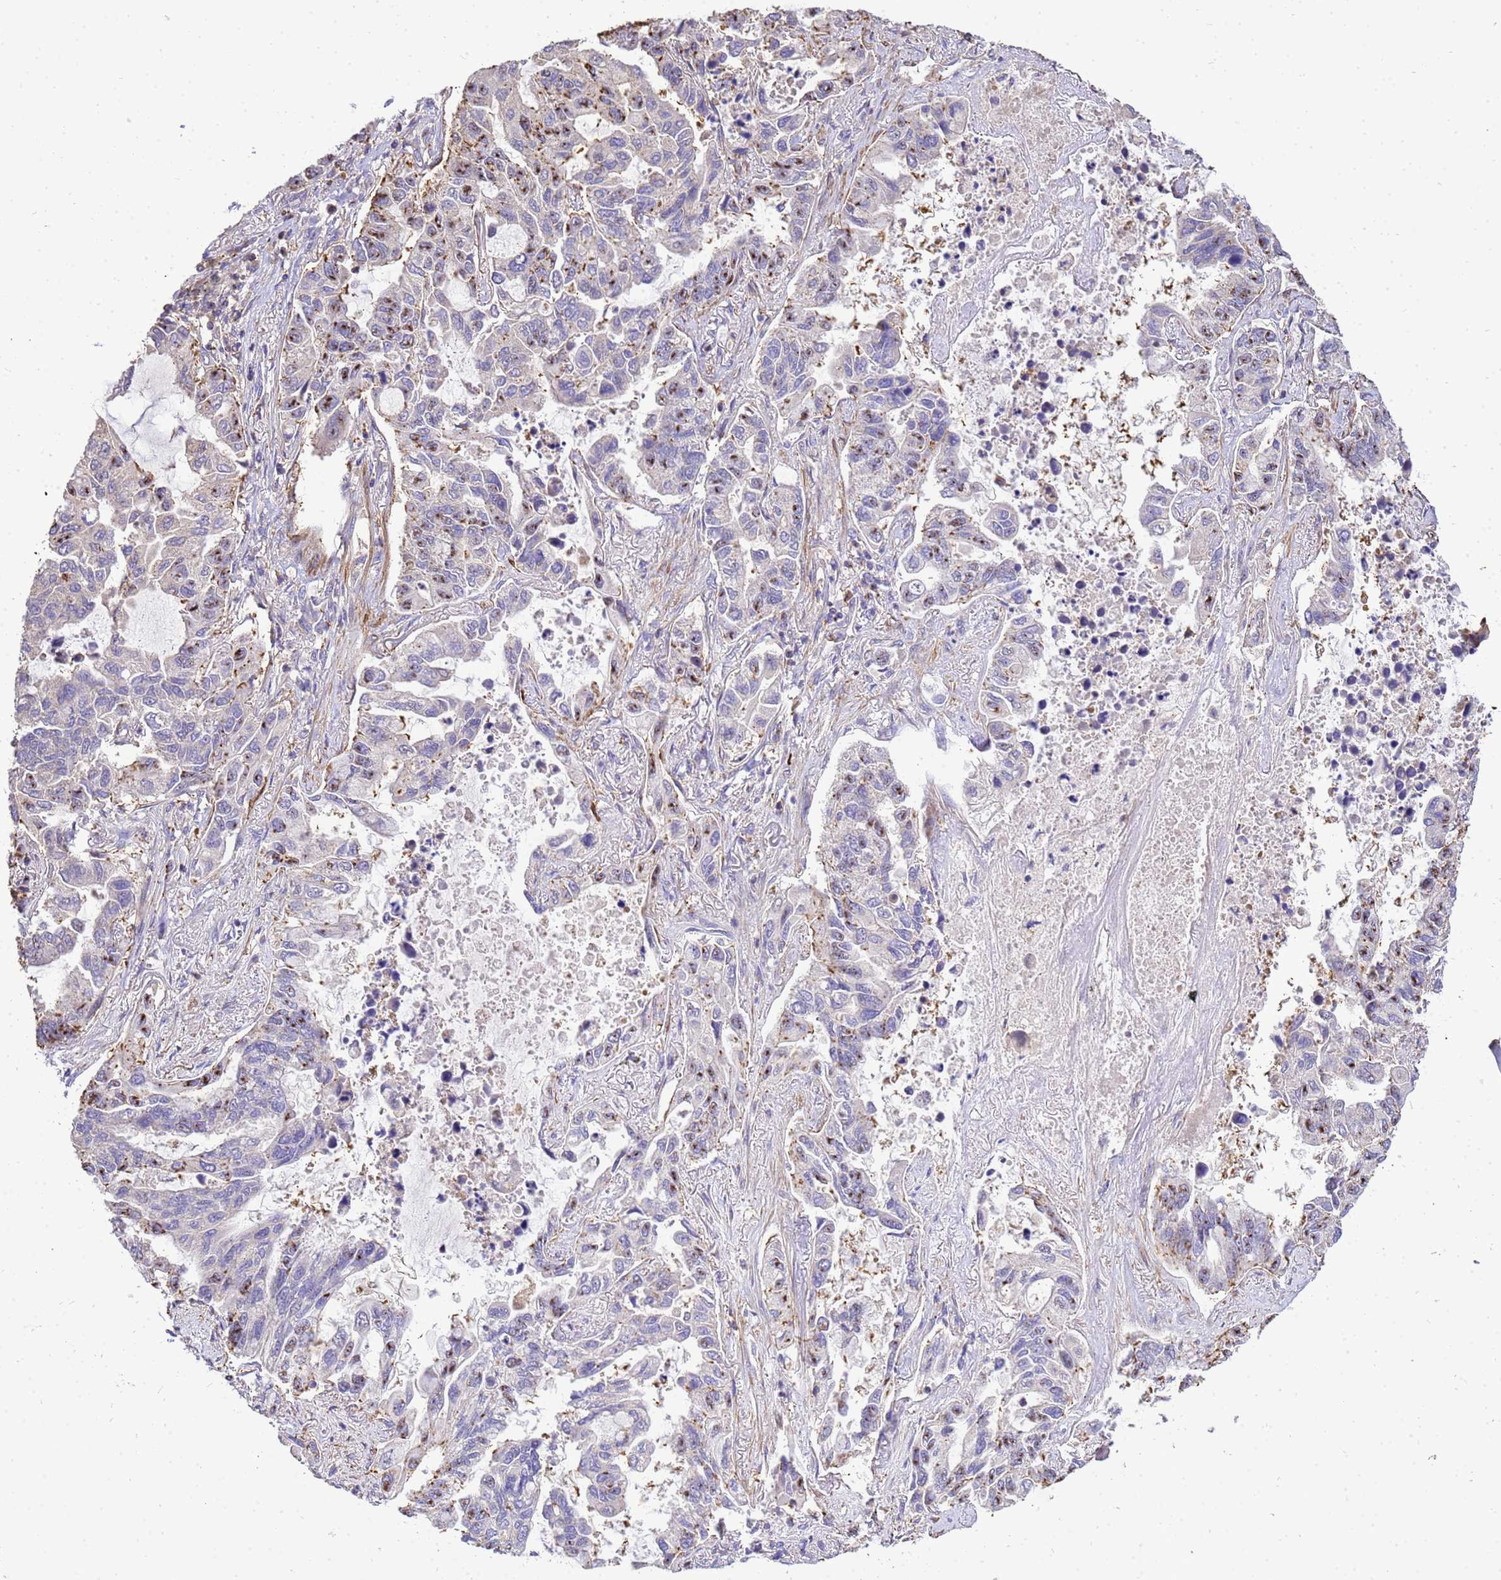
{"staining": {"intensity": "moderate", "quantity": "<25%", "location": "cytoplasmic/membranous"}, "tissue": "lung cancer", "cell_type": "Tumor cells", "image_type": "cancer", "snomed": [{"axis": "morphology", "description": "Adenocarcinoma, NOS"}, {"axis": "topography", "description": "Lung"}], "caption": "Moderate cytoplasmic/membranous protein staining is present in about <25% of tumor cells in lung adenocarcinoma.", "gene": "WDR64", "patient": {"sex": "male", "age": 64}}